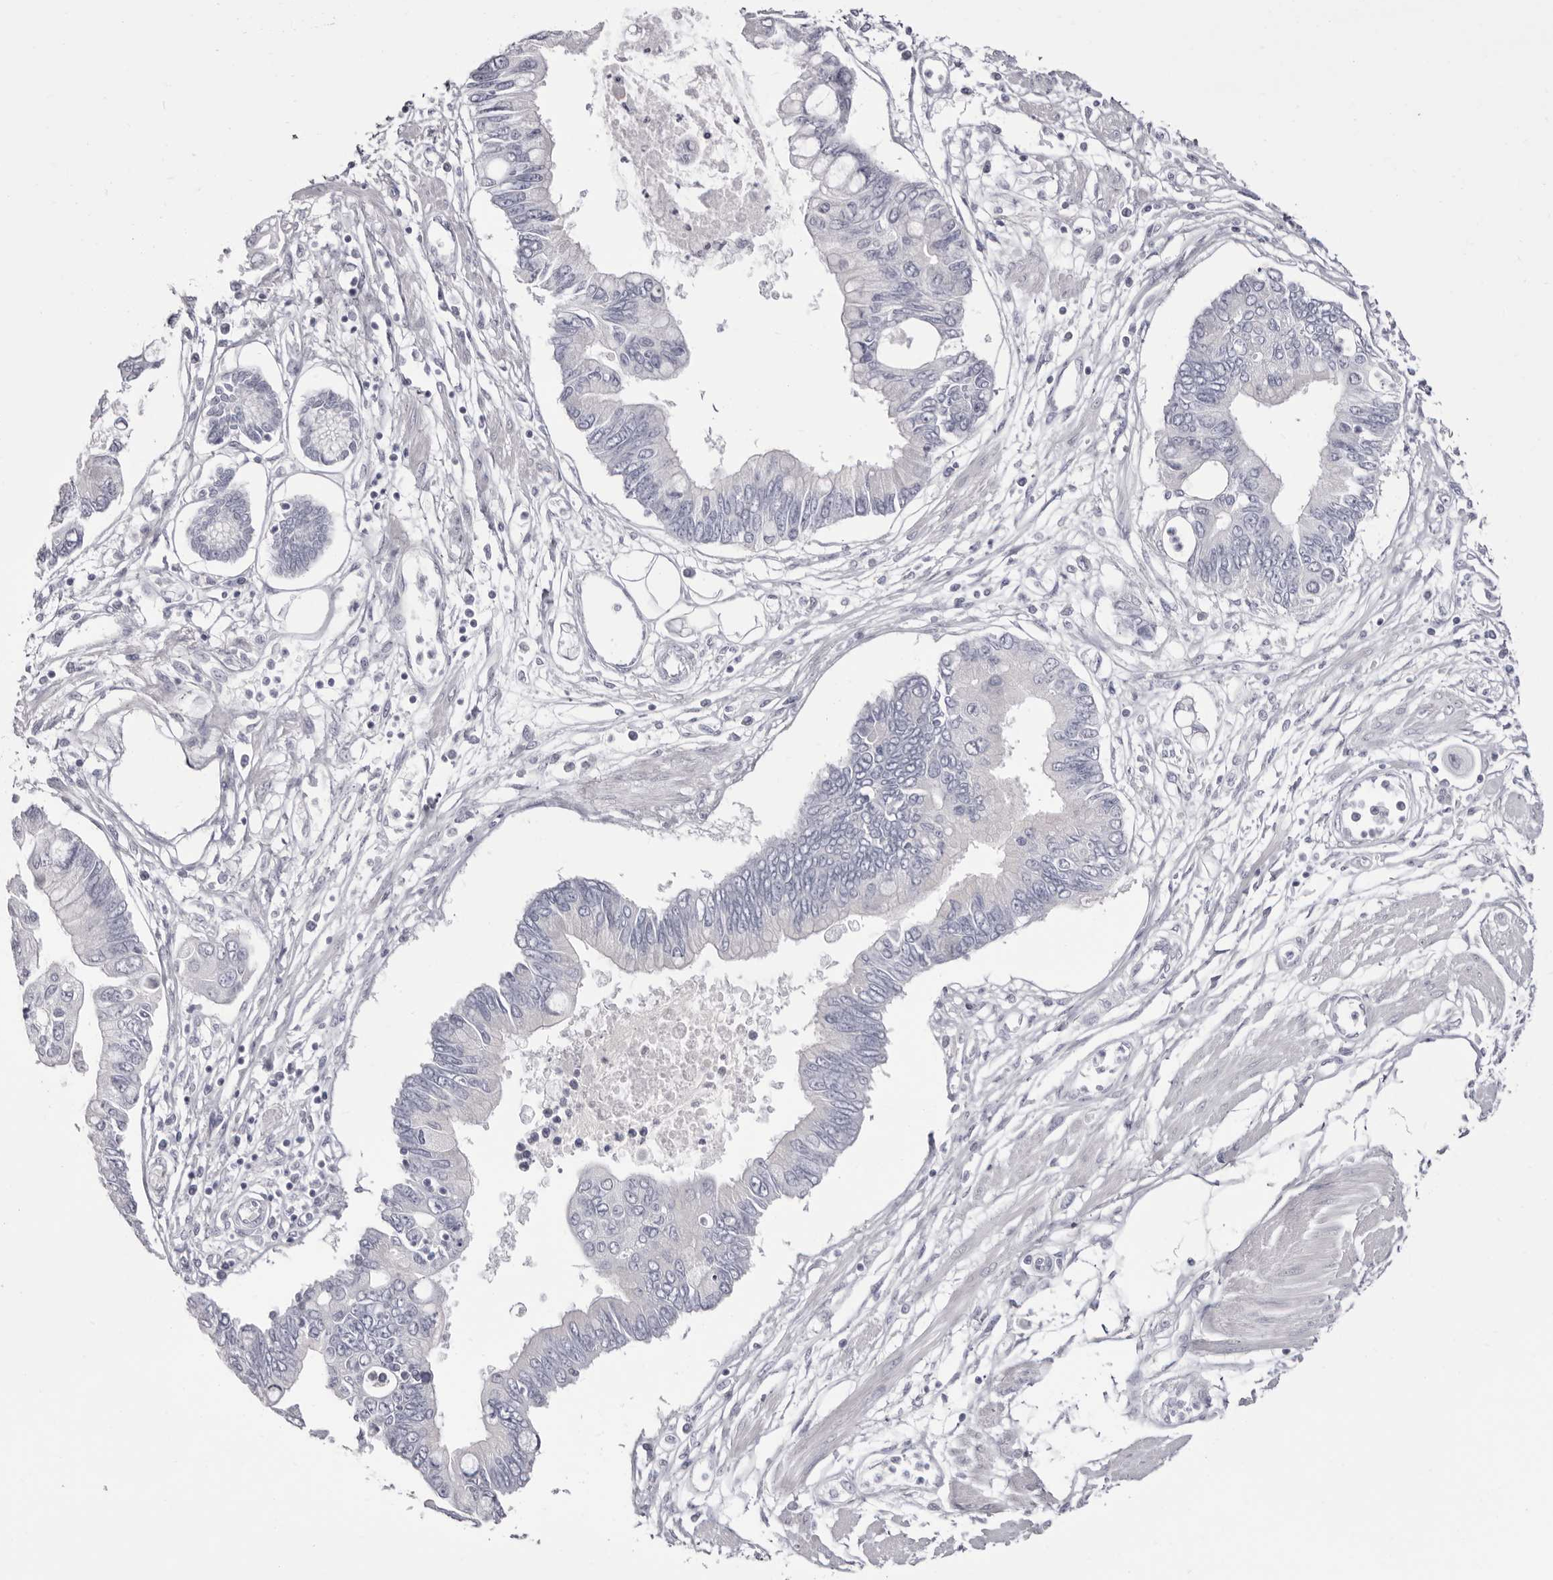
{"staining": {"intensity": "negative", "quantity": "none", "location": "none"}, "tissue": "pancreatic cancer", "cell_type": "Tumor cells", "image_type": "cancer", "snomed": [{"axis": "morphology", "description": "Adenocarcinoma, NOS"}, {"axis": "topography", "description": "Pancreas"}], "caption": "Pancreatic adenocarcinoma was stained to show a protein in brown. There is no significant positivity in tumor cells.", "gene": "LPO", "patient": {"sex": "female", "age": 77}}